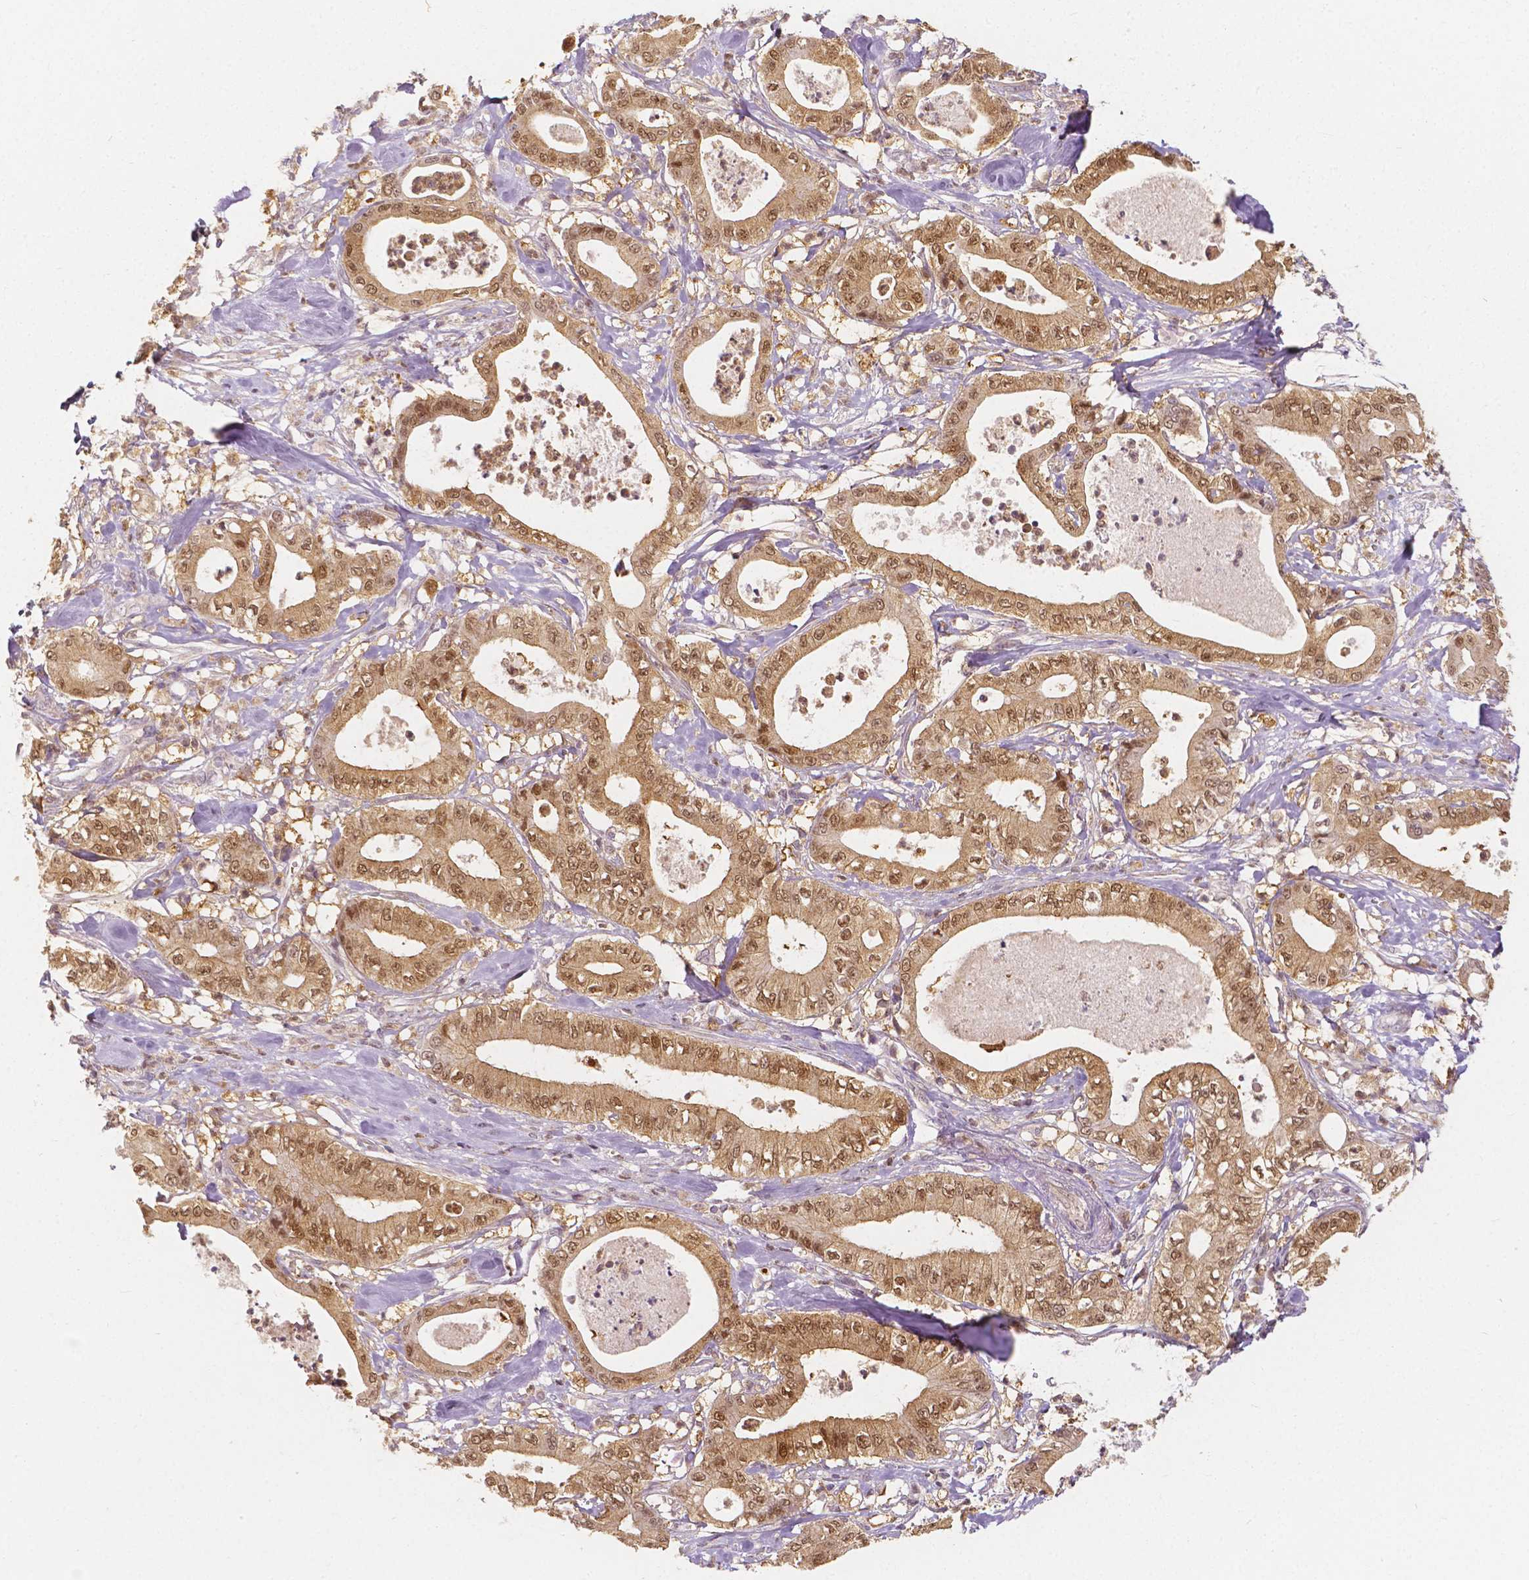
{"staining": {"intensity": "moderate", "quantity": ">75%", "location": "cytoplasmic/membranous,nuclear"}, "tissue": "pancreatic cancer", "cell_type": "Tumor cells", "image_type": "cancer", "snomed": [{"axis": "morphology", "description": "Adenocarcinoma, NOS"}, {"axis": "topography", "description": "Pancreas"}], "caption": "IHC staining of pancreatic cancer, which reveals medium levels of moderate cytoplasmic/membranous and nuclear positivity in about >75% of tumor cells indicating moderate cytoplasmic/membranous and nuclear protein positivity. The staining was performed using DAB (3,3'-diaminobenzidine) (brown) for protein detection and nuclei were counterstained in hematoxylin (blue).", "gene": "NAPRT", "patient": {"sex": "male", "age": 71}}